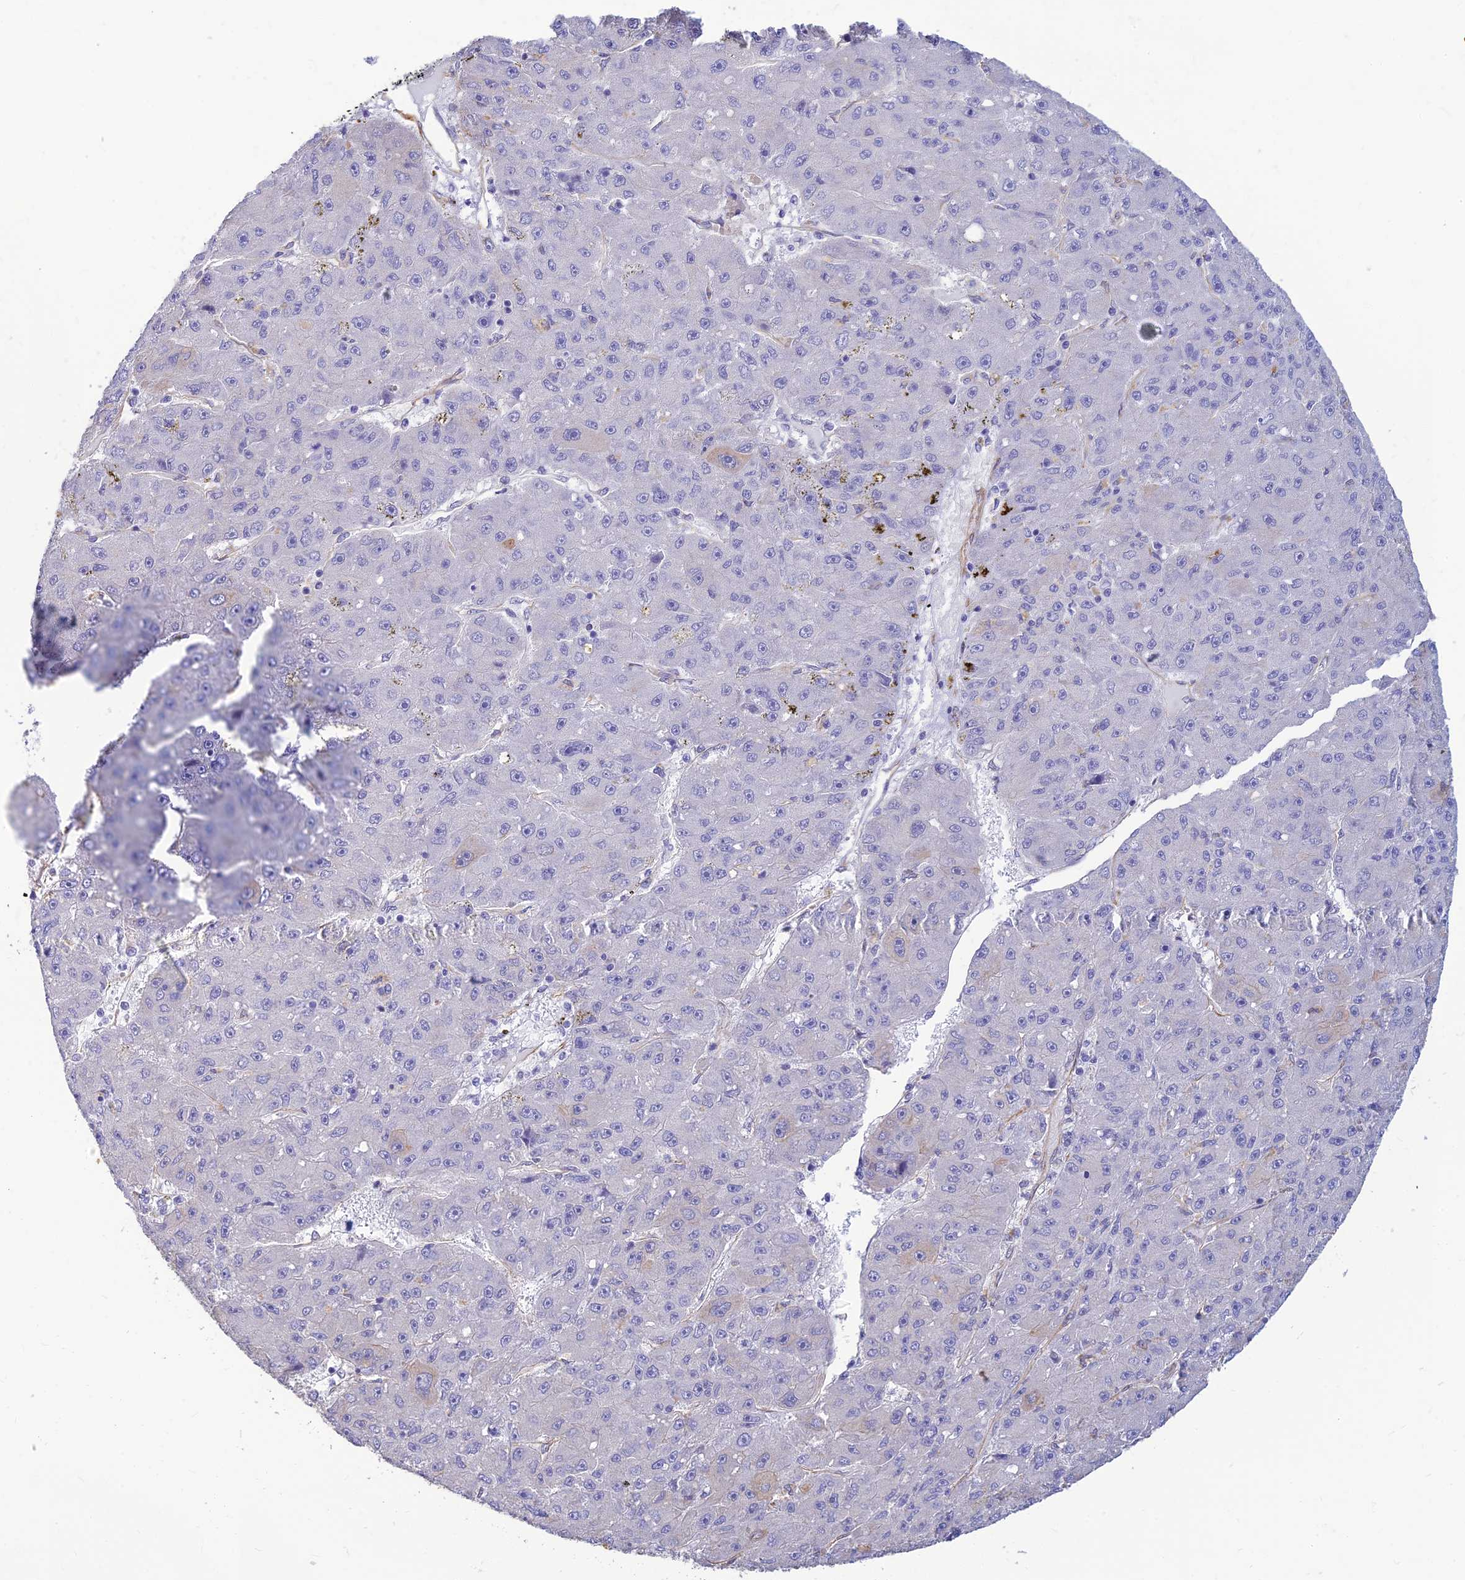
{"staining": {"intensity": "negative", "quantity": "none", "location": "none"}, "tissue": "liver cancer", "cell_type": "Tumor cells", "image_type": "cancer", "snomed": [{"axis": "morphology", "description": "Carcinoma, Hepatocellular, NOS"}, {"axis": "topography", "description": "Liver"}], "caption": "The histopathology image shows no significant positivity in tumor cells of hepatocellular carcinoma (liver).", "gene": "ALDH1L2", "patient": {"sex": "male", "age": 67}}